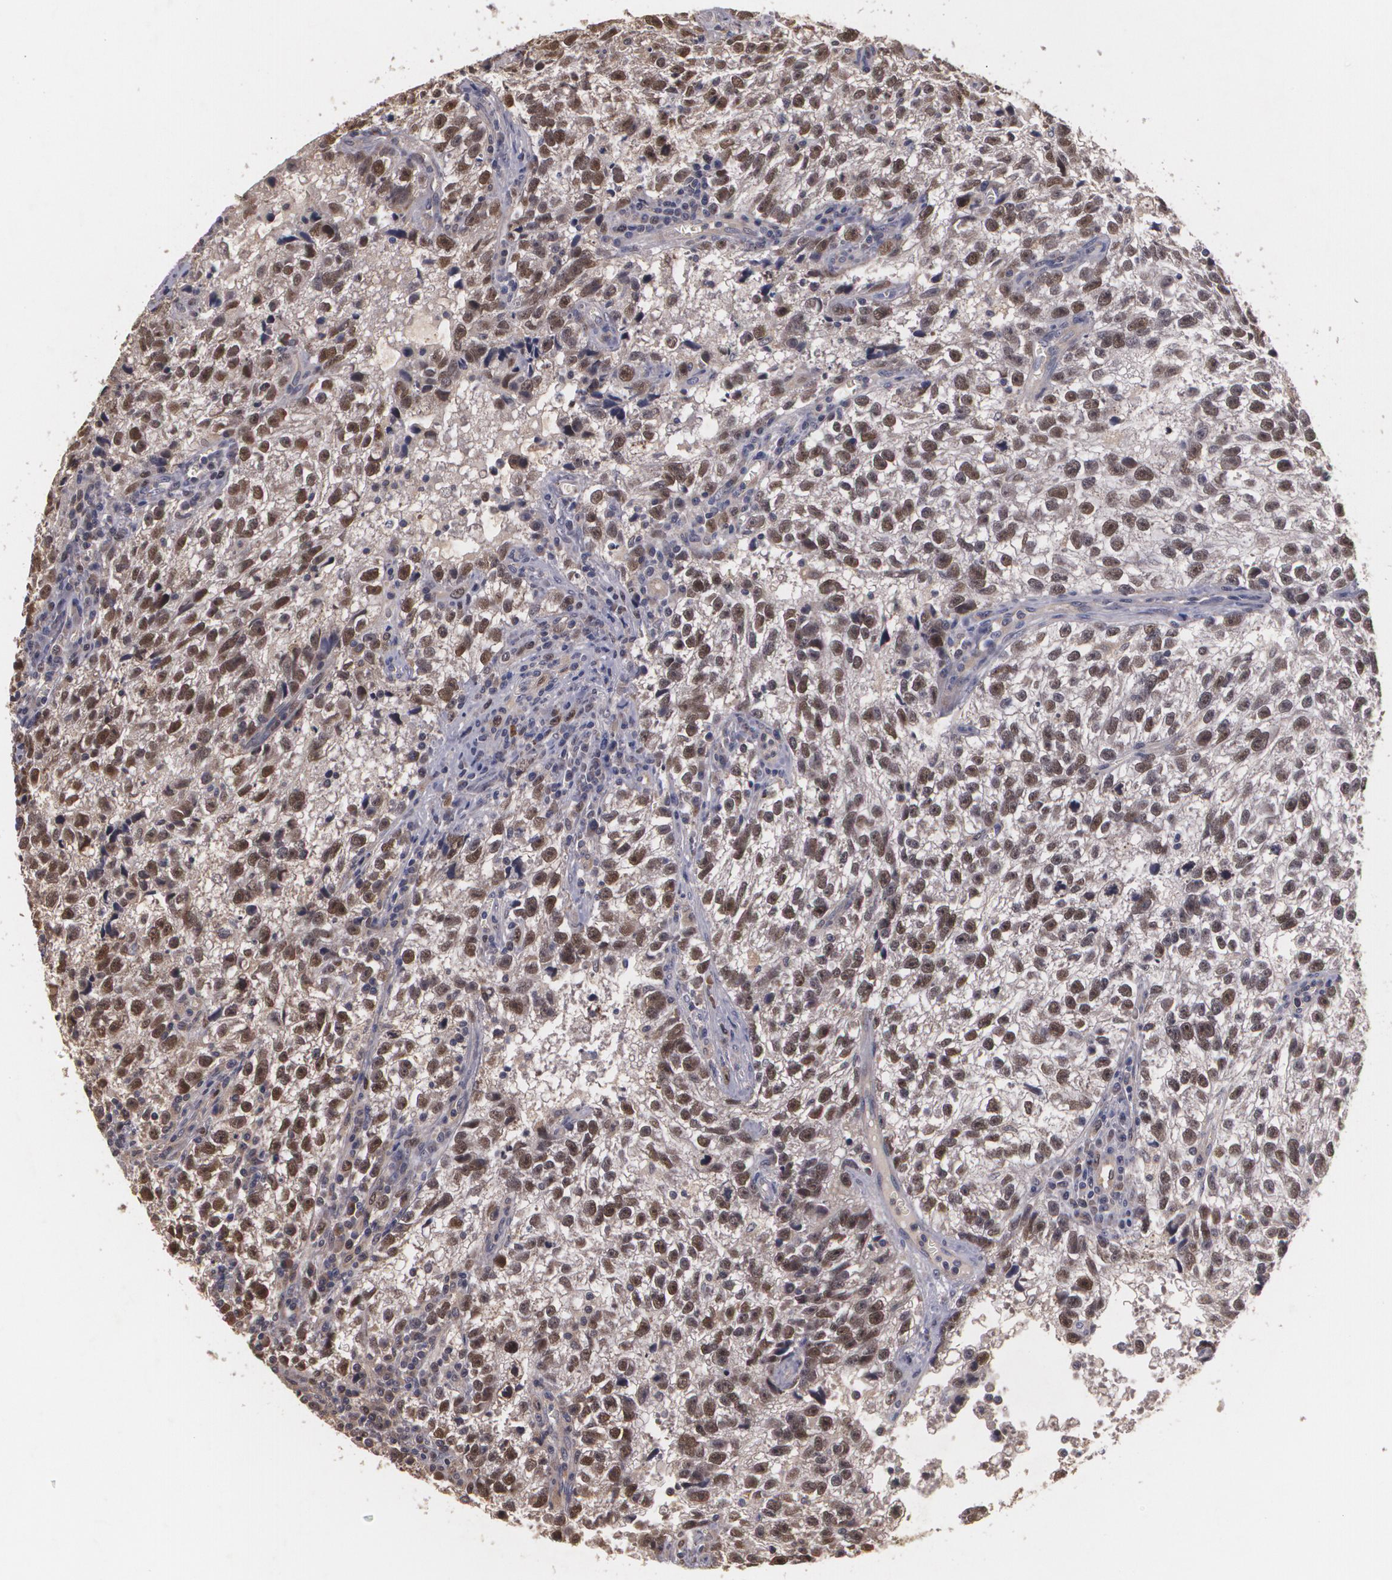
{"staining": {"intensity": "moderate", "quantity": ">75%", "location": "cytoplasmic/membranous,nuclear"}, "tissue": "testis cancer", "cell_type": "Tumor cells", "image_type": "cancer", "snomed": [{"axis": "morphology", "description": "Seminoma, NOS"}, {"axis": "topography", "description": "Testis"}], "caption": "Protein analysis of testis cancer (seminoma) tissue shows moderate cytoplasmic/membranous and nuclear expression in approximately >75% of tumor cells.", "gene": "BRCA1", "patient": {"sex": "male", "age": 38}}